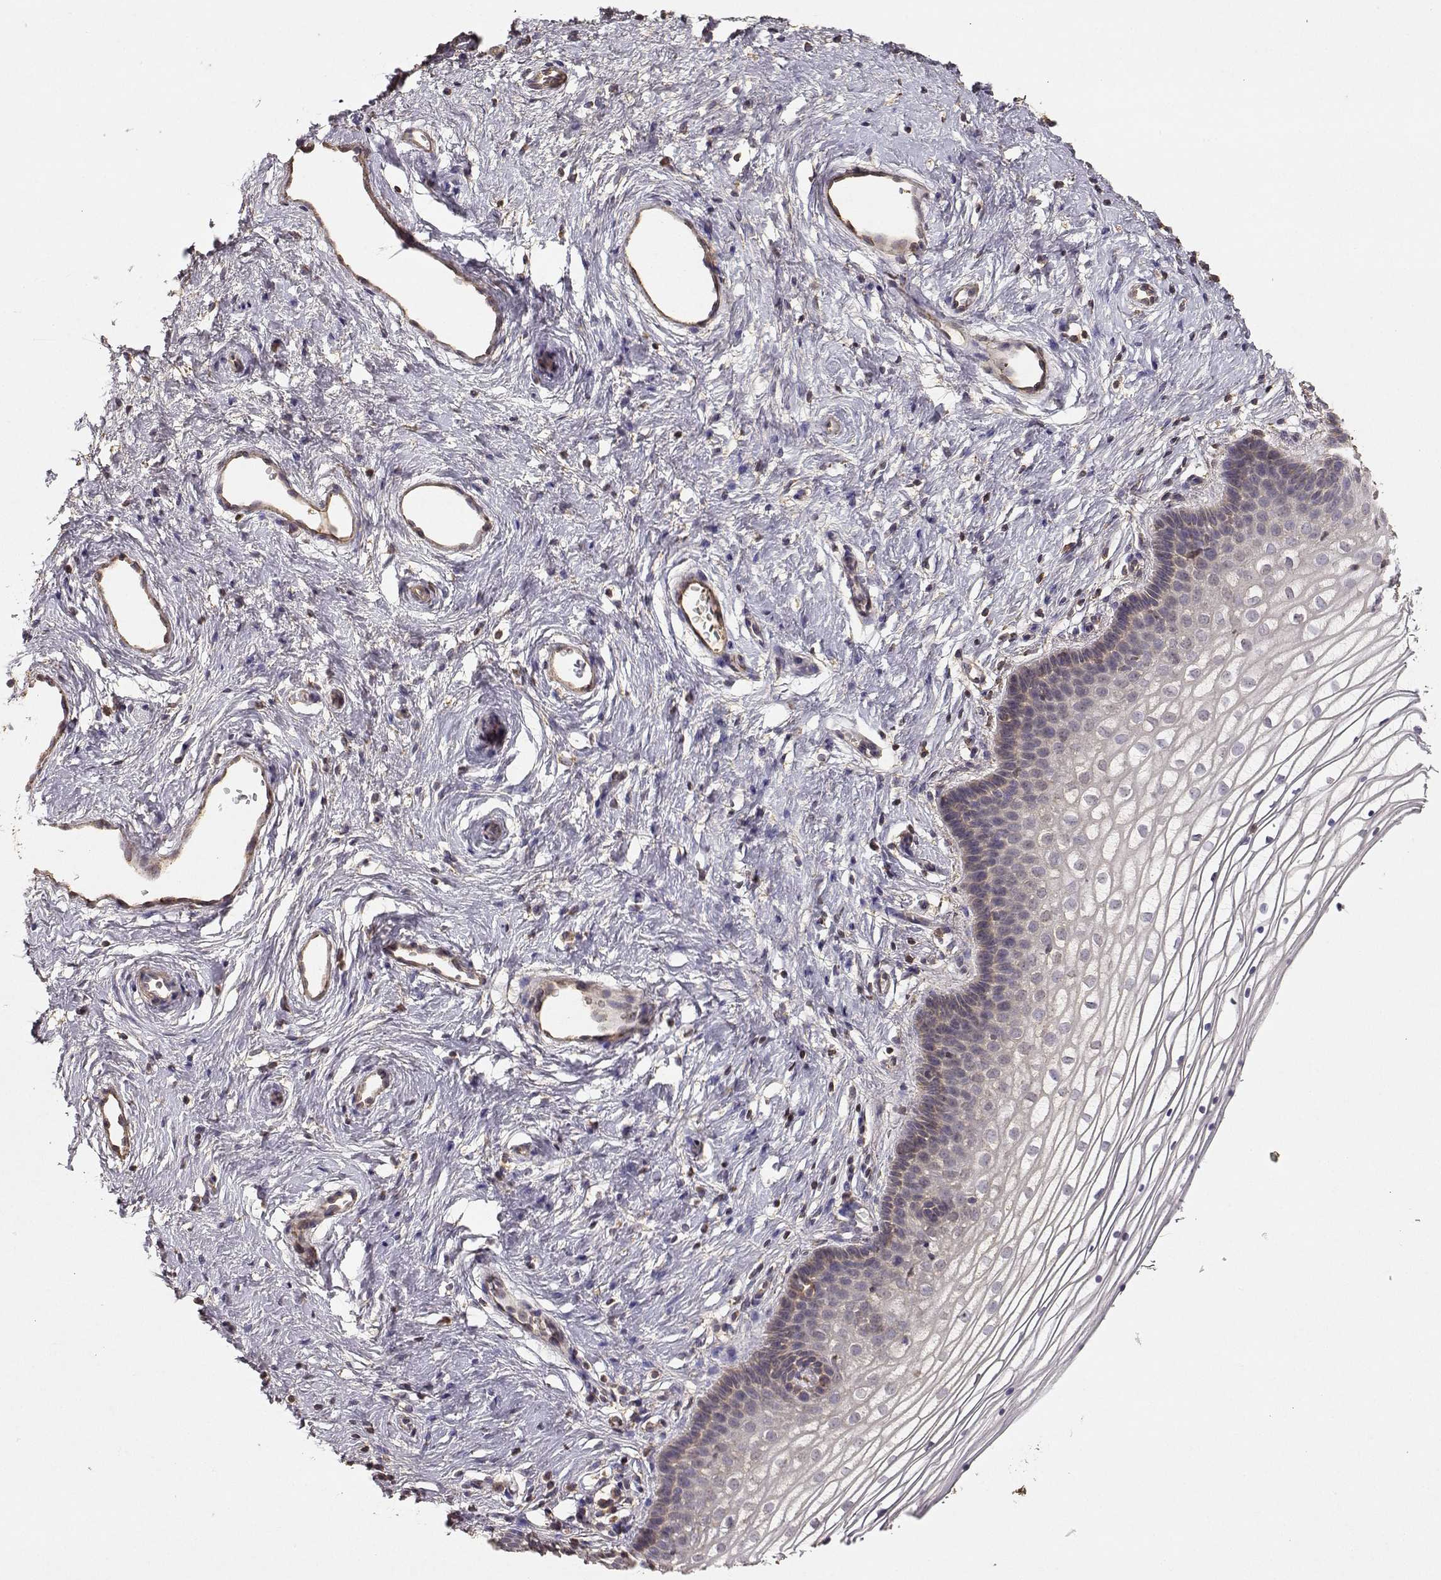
{"staining": {"intensity": "negative", "quantity": "none", "location": "none"}, "tissue": "vagina", "cell_type": "Squamous epithelial cells", "image_type": "normal", "snomed": [{"axis": "morphology", "description": "Normal tissue, NOS"}, {"axis": "topography", "description": "Vagina"}], "caption": "The micrograph exhibits no staining of squamous epithelial cells in unremarkable vagina. (Brightfield microscopy of DAB immunohistochemistry at high magnification).", "gene": "TARS3", "patient": {"sex": "female", "age": 36}}